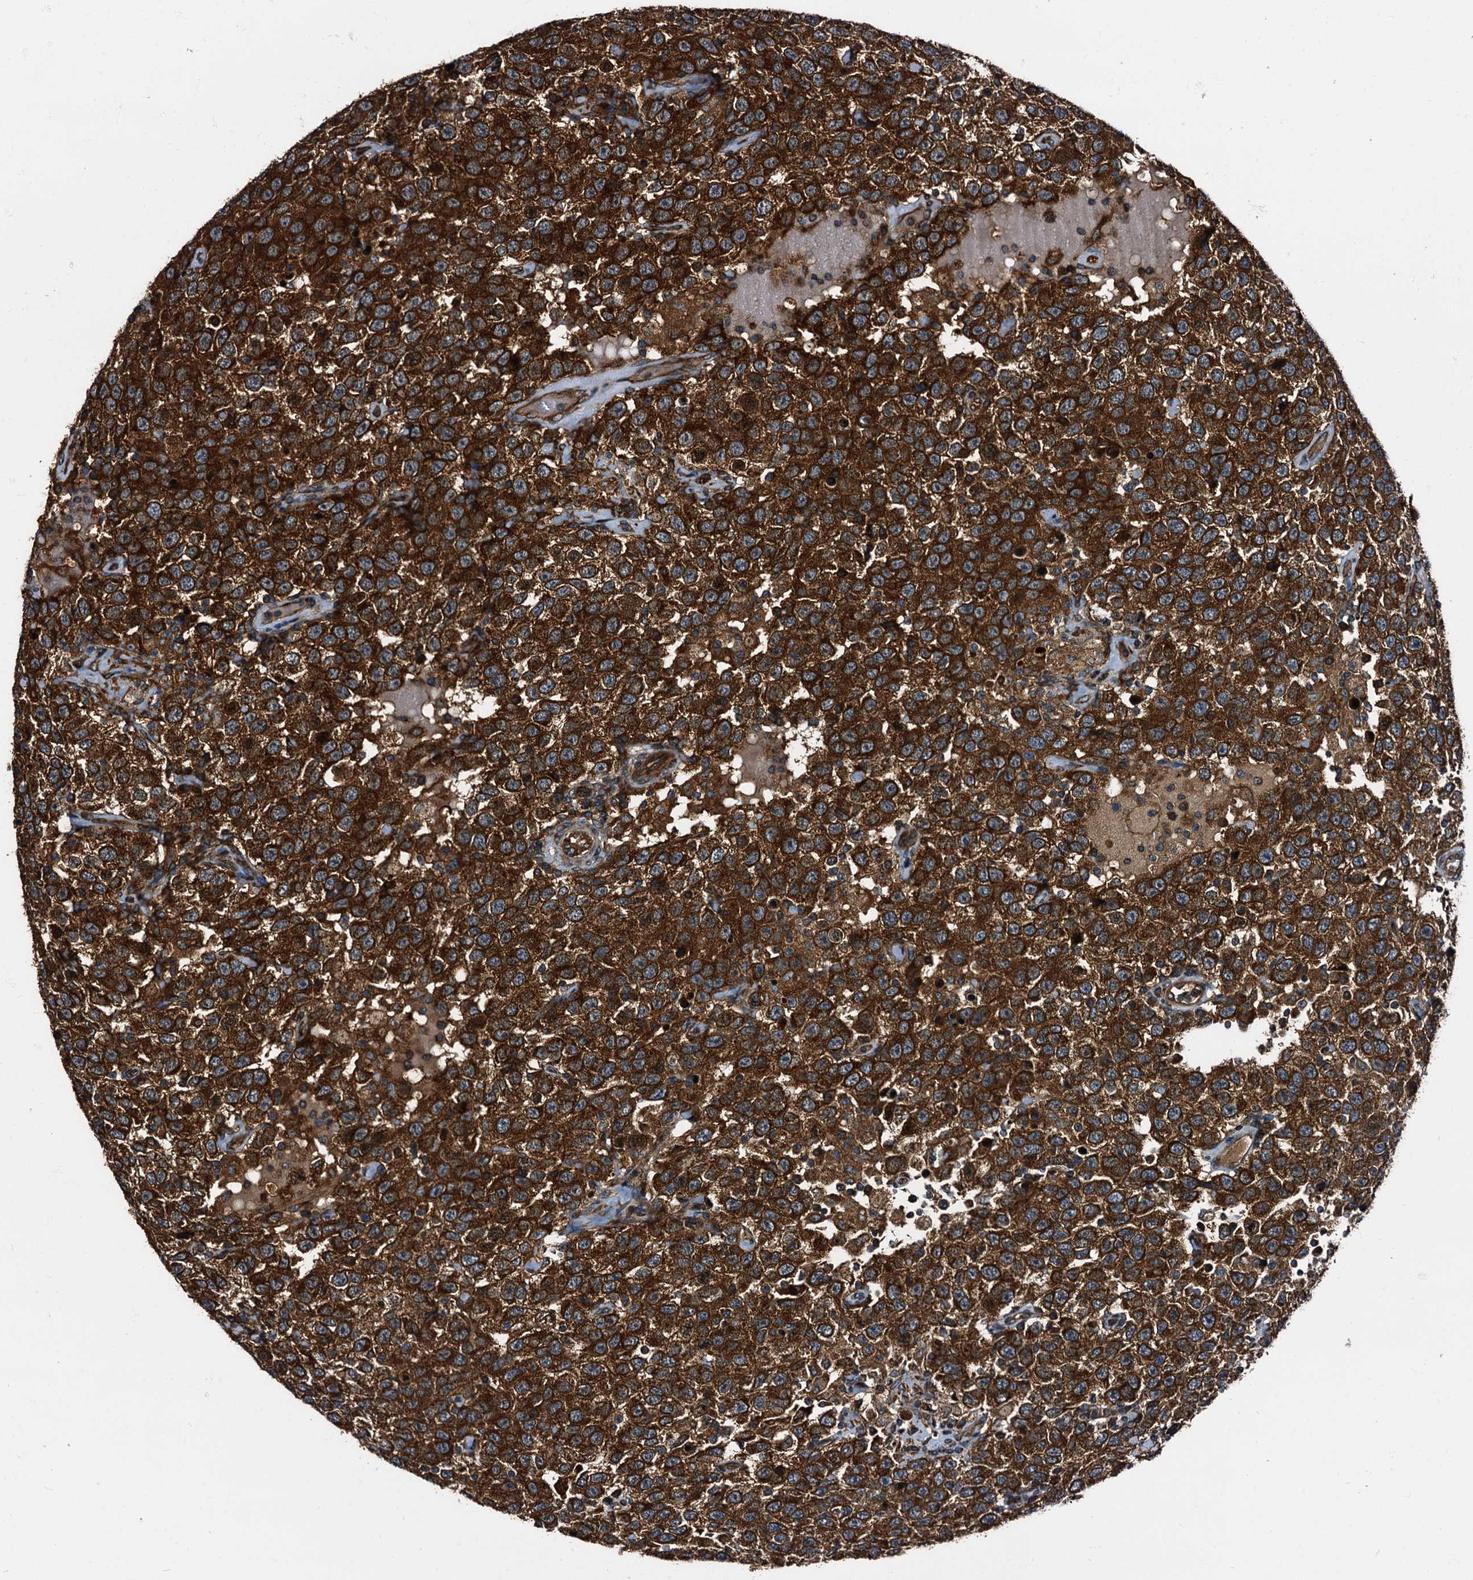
{"staining": {"intensity": "strong", "quantity": ">75%", "location": "cytoplasmic/membranous"}, "tissue": "testis cancer", "cell_type": "Tumor cells", "image_type": "cancer", "snomed": [{"axis": "morphology", "description": "Seminoma, NOS"}, {"axis": "topography", "description": "Testis"}], "caption": "Tumor cells demonstrate high levels of strong cytoplasmic/membranous expression in approximately >75% of cells in testis seminoma.", "gene": "PEX5", "patient": {"sex": "male", "age": 41}}